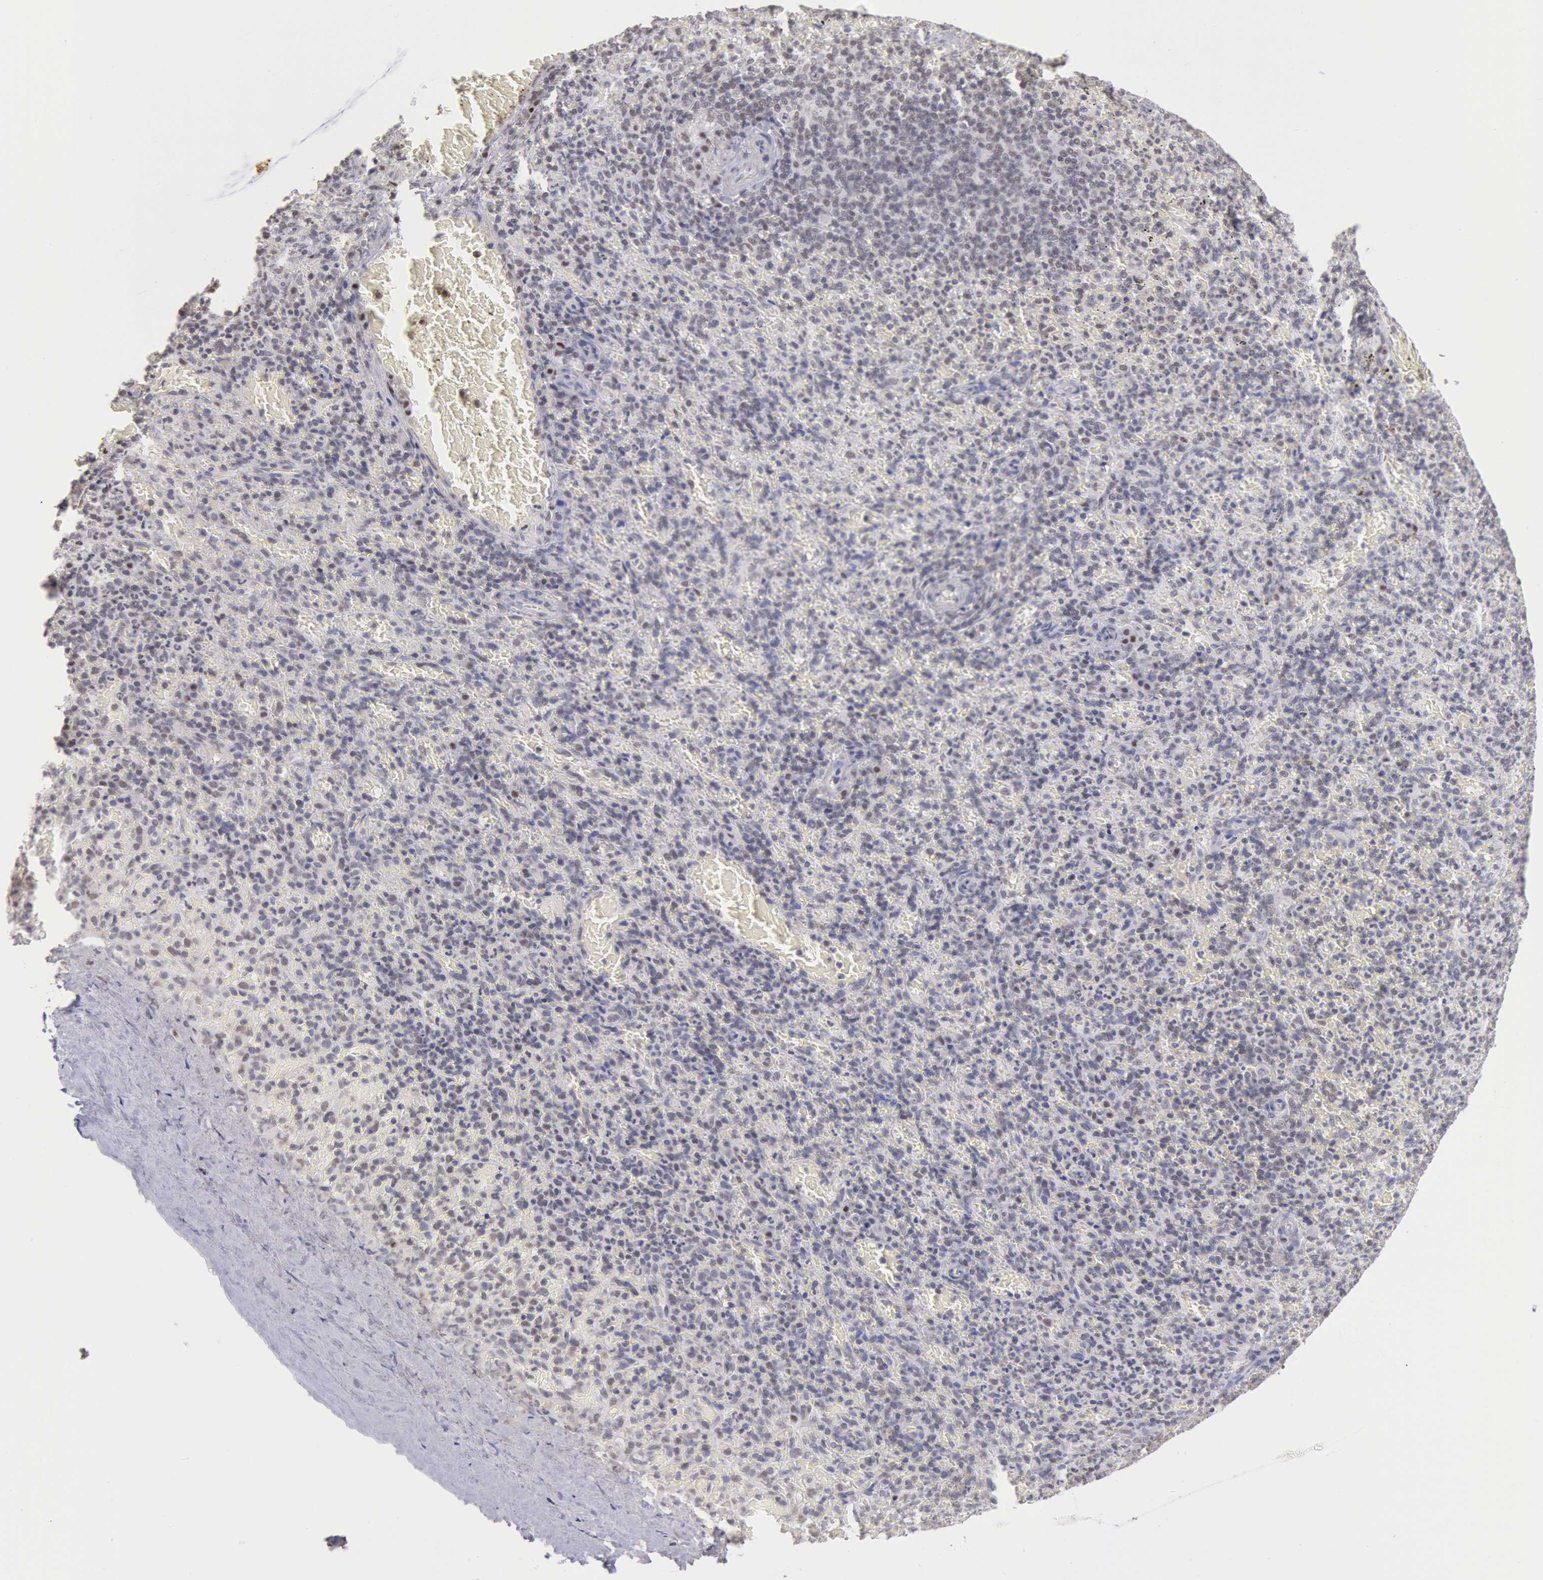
{"staining": {"intensity": "weak", "quantity": "25%-75%", "location": "nuclear"}, "tissue": "spleen", "cell_type": "Cells in red pulp", "image_type": "normal", "snomed": [{"axis": "morphology", "description": "Normal tissue, NOS"}, {"axis": "topography", "description": "Spleen"}], "caption": "A high-resolution photomicrograph shows immunohistochemistry staining of unremarkable spleen, which shows weak nuclear positivity in approximately 25%-75% of cells in red pulp. (Stains: DAB (3,3'-diaminobenzidine) in brown, nuclei in blue, Microscopy: brightfield microscopy at high magnification).", "gene": "MYH6", "patient": {"sex": "female", "age": 50}}